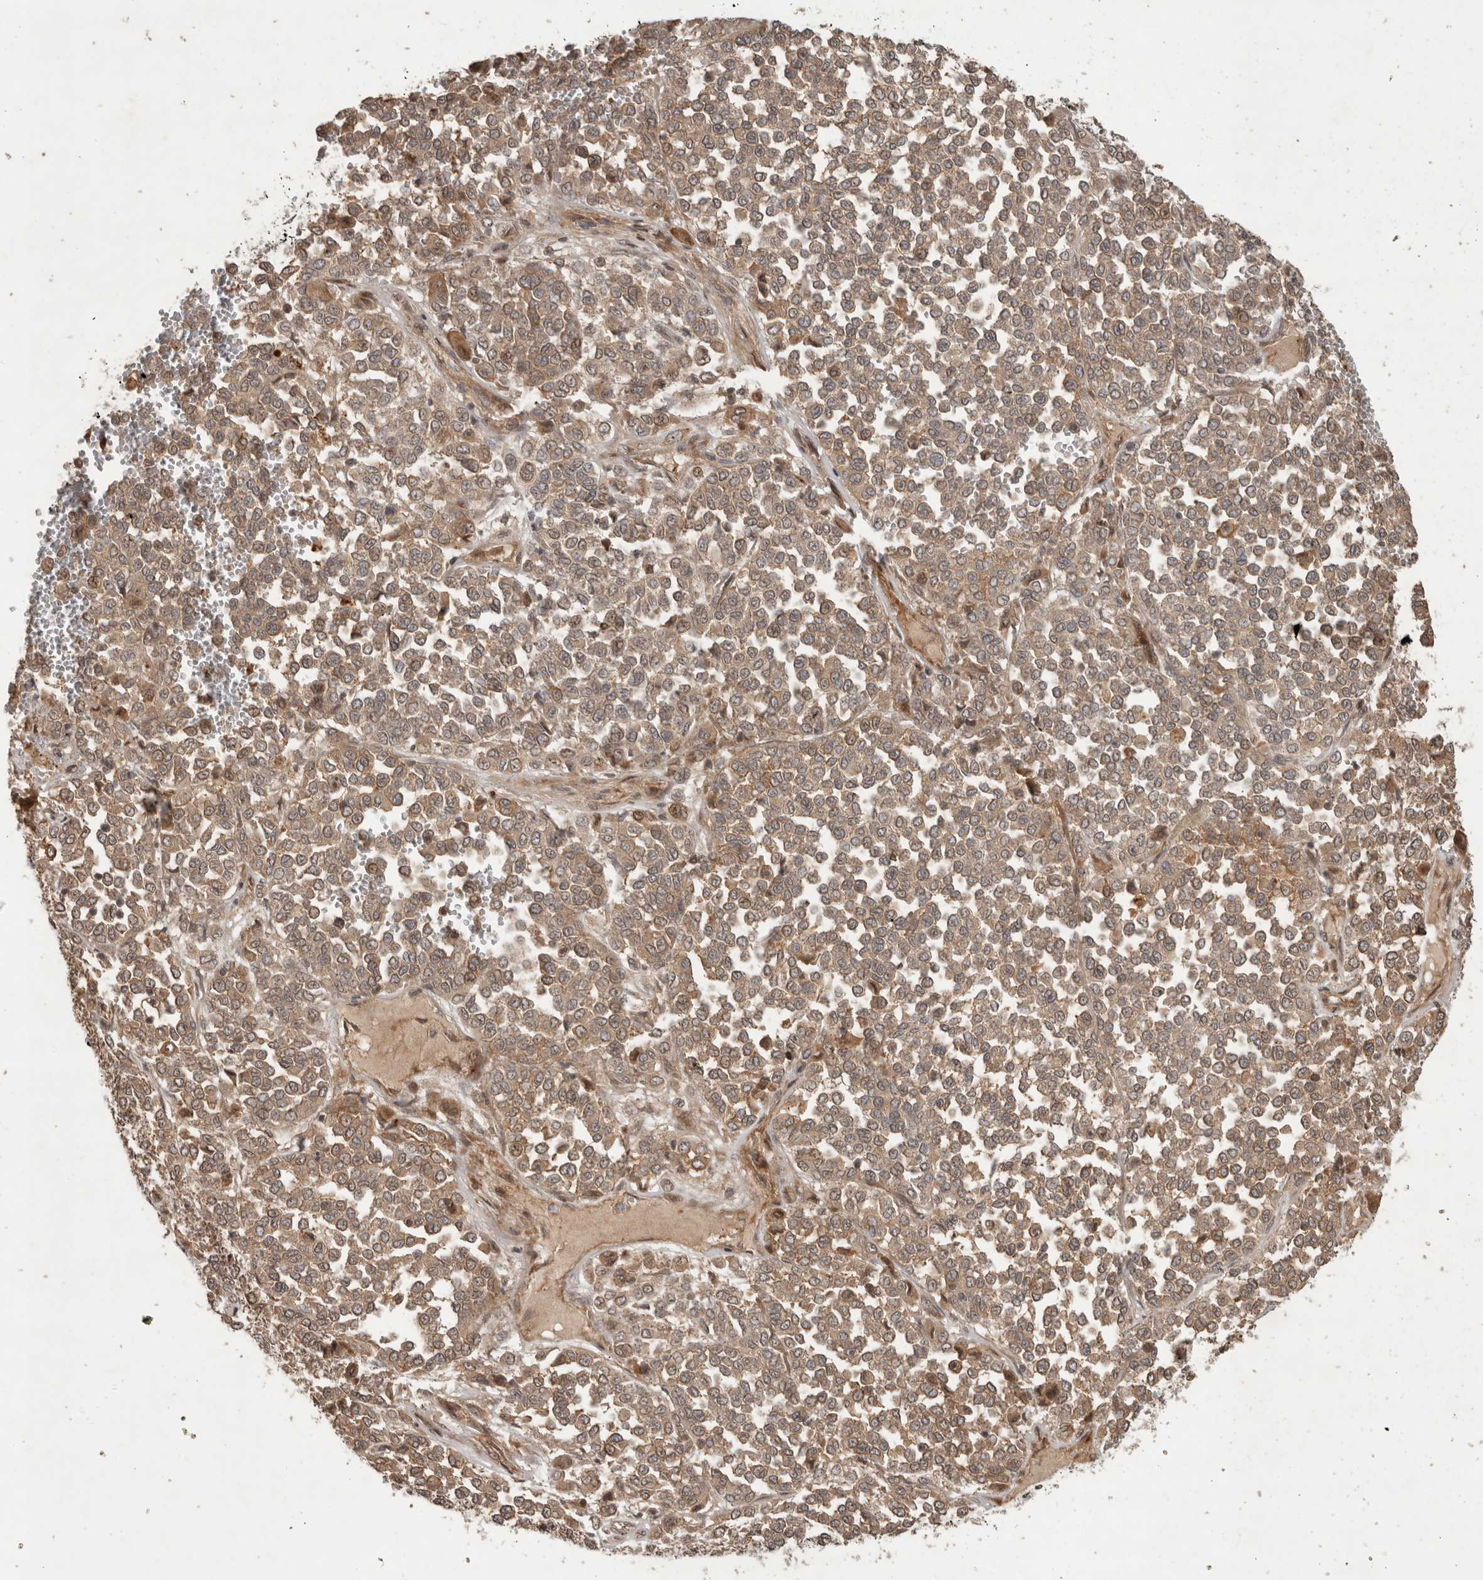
{"staining": {"intensity": "weak", "quantity": ">75%", "location": "cytoplasmic/membranous"}, "tissue": "melanoma", "cell_type": "Tumor cells", "image_type": "cancer", "snomed": [{"axis": "morphology", "description": "Malignant melanoma, Metastatic site"}, {"axis": "topography", "description": "Pancreas"}], "caption": "Immunohistochemistry staining of melanoma, which demonstrates low levels of weak cytoplasmic/membranous positivity in approximately >75% of tumor cells indicating weak cytoplasmic/membranous protein staining. The staining was performed using DAB (3,3'-diaminobenzidine) (brown) for protein detection and nuclei were counterstained in hematoxylin (blue).", "gene": "PITPNC1", "patient": {"sex": "female", "age": 30}}